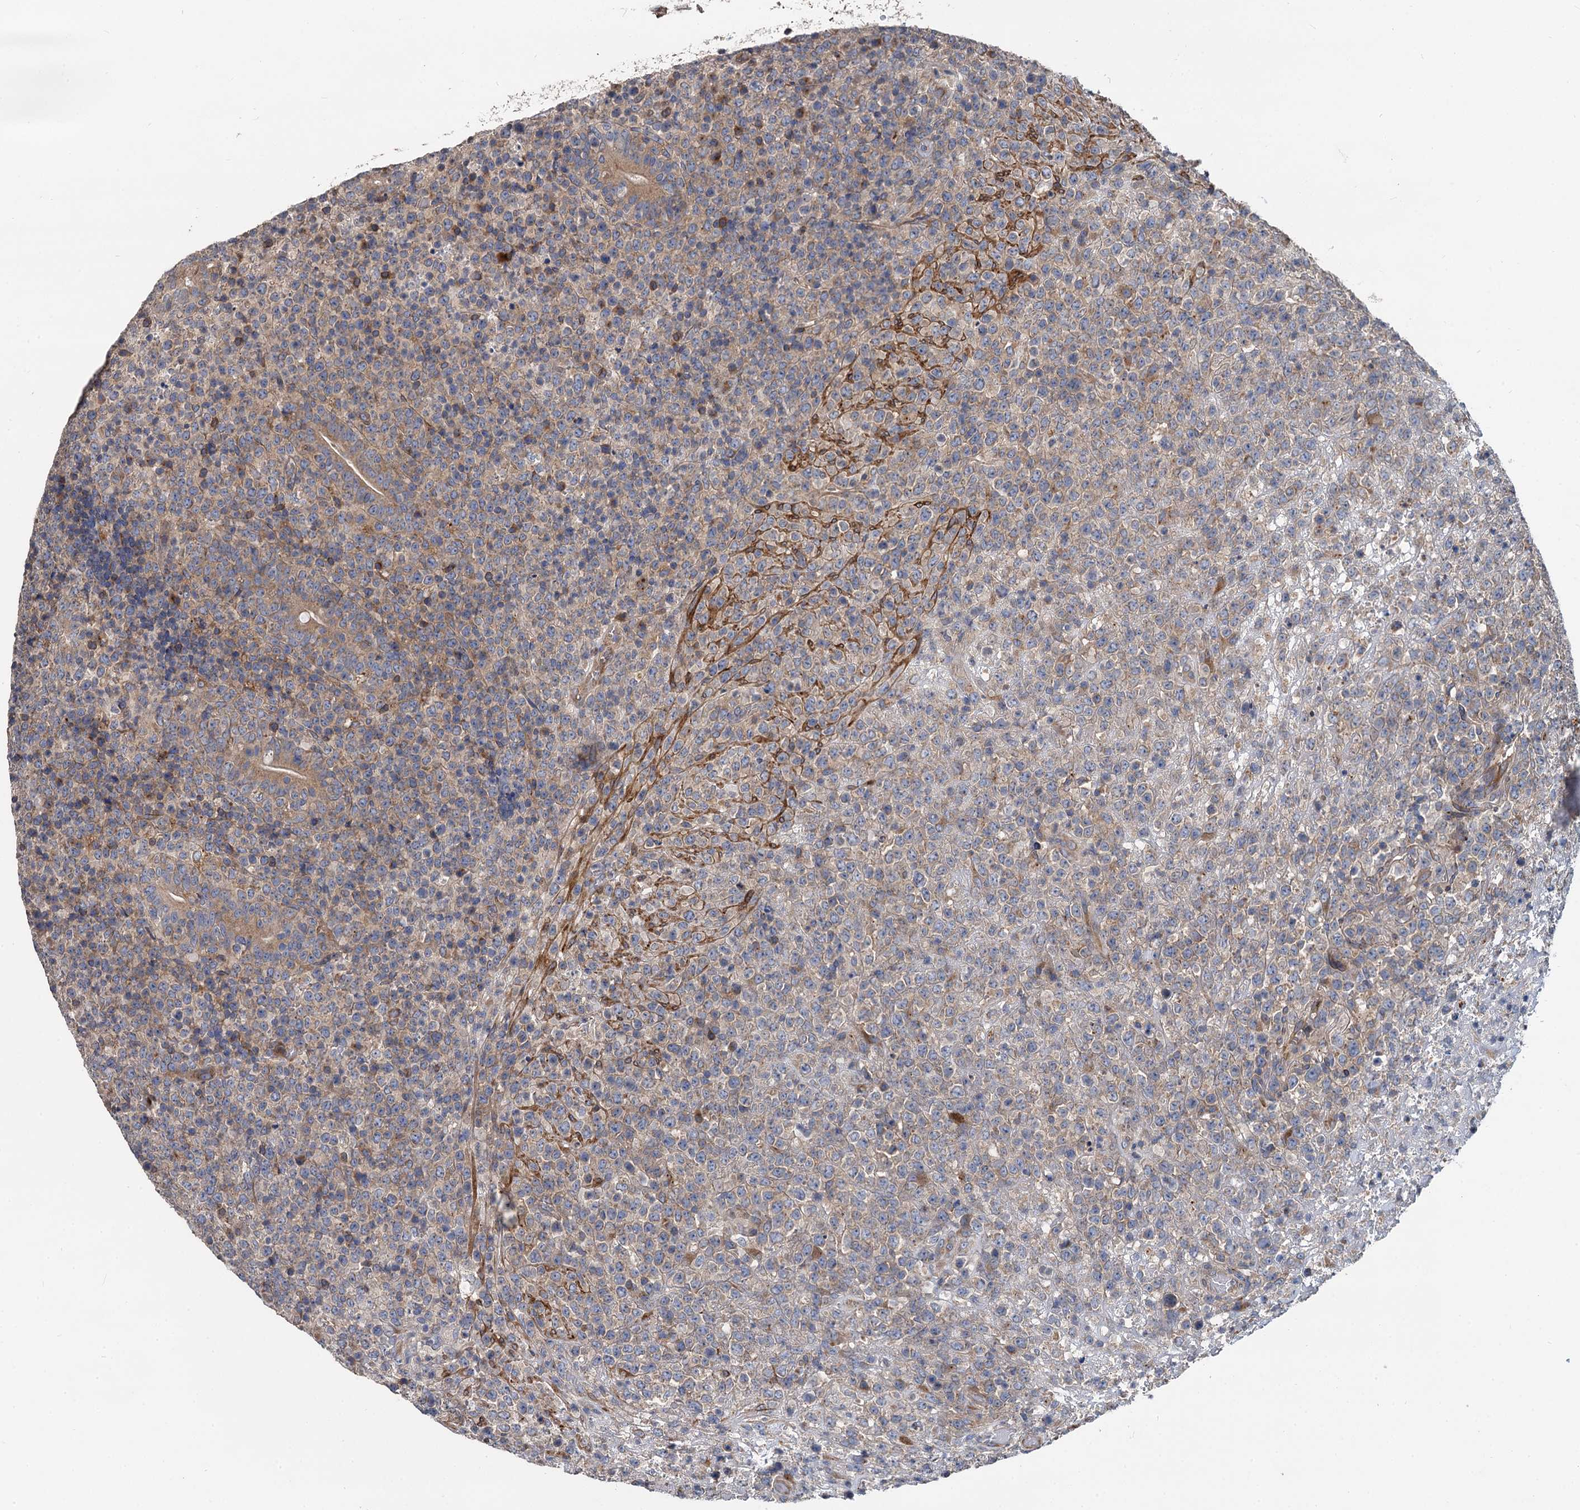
{"staining": {"intensity": "weak", "quantity": "<25%", "location": "cytoplasmic/membranous"}, "tissue": "lymphoma", "cell_type": "Tumor cells", "image_type": "cancer", "snomed": [{"axis": "morphology", "description": "Malignant lymphoma, non-Hodgkin's type, High grade"}, {"axis": "topography", "description": "Colon"}], "caption": "IHC image of neoplastic tissue: human high-grade malignant lymphoma, non-Hodgkin's type stained with DAB demonstrates no significant protein staining in tumor cells. (DAB IHC visualized using brightfield microscopy, high magnification).", "gene": "SPRYD3", "patient": {"sex": "female", "age": 53}}